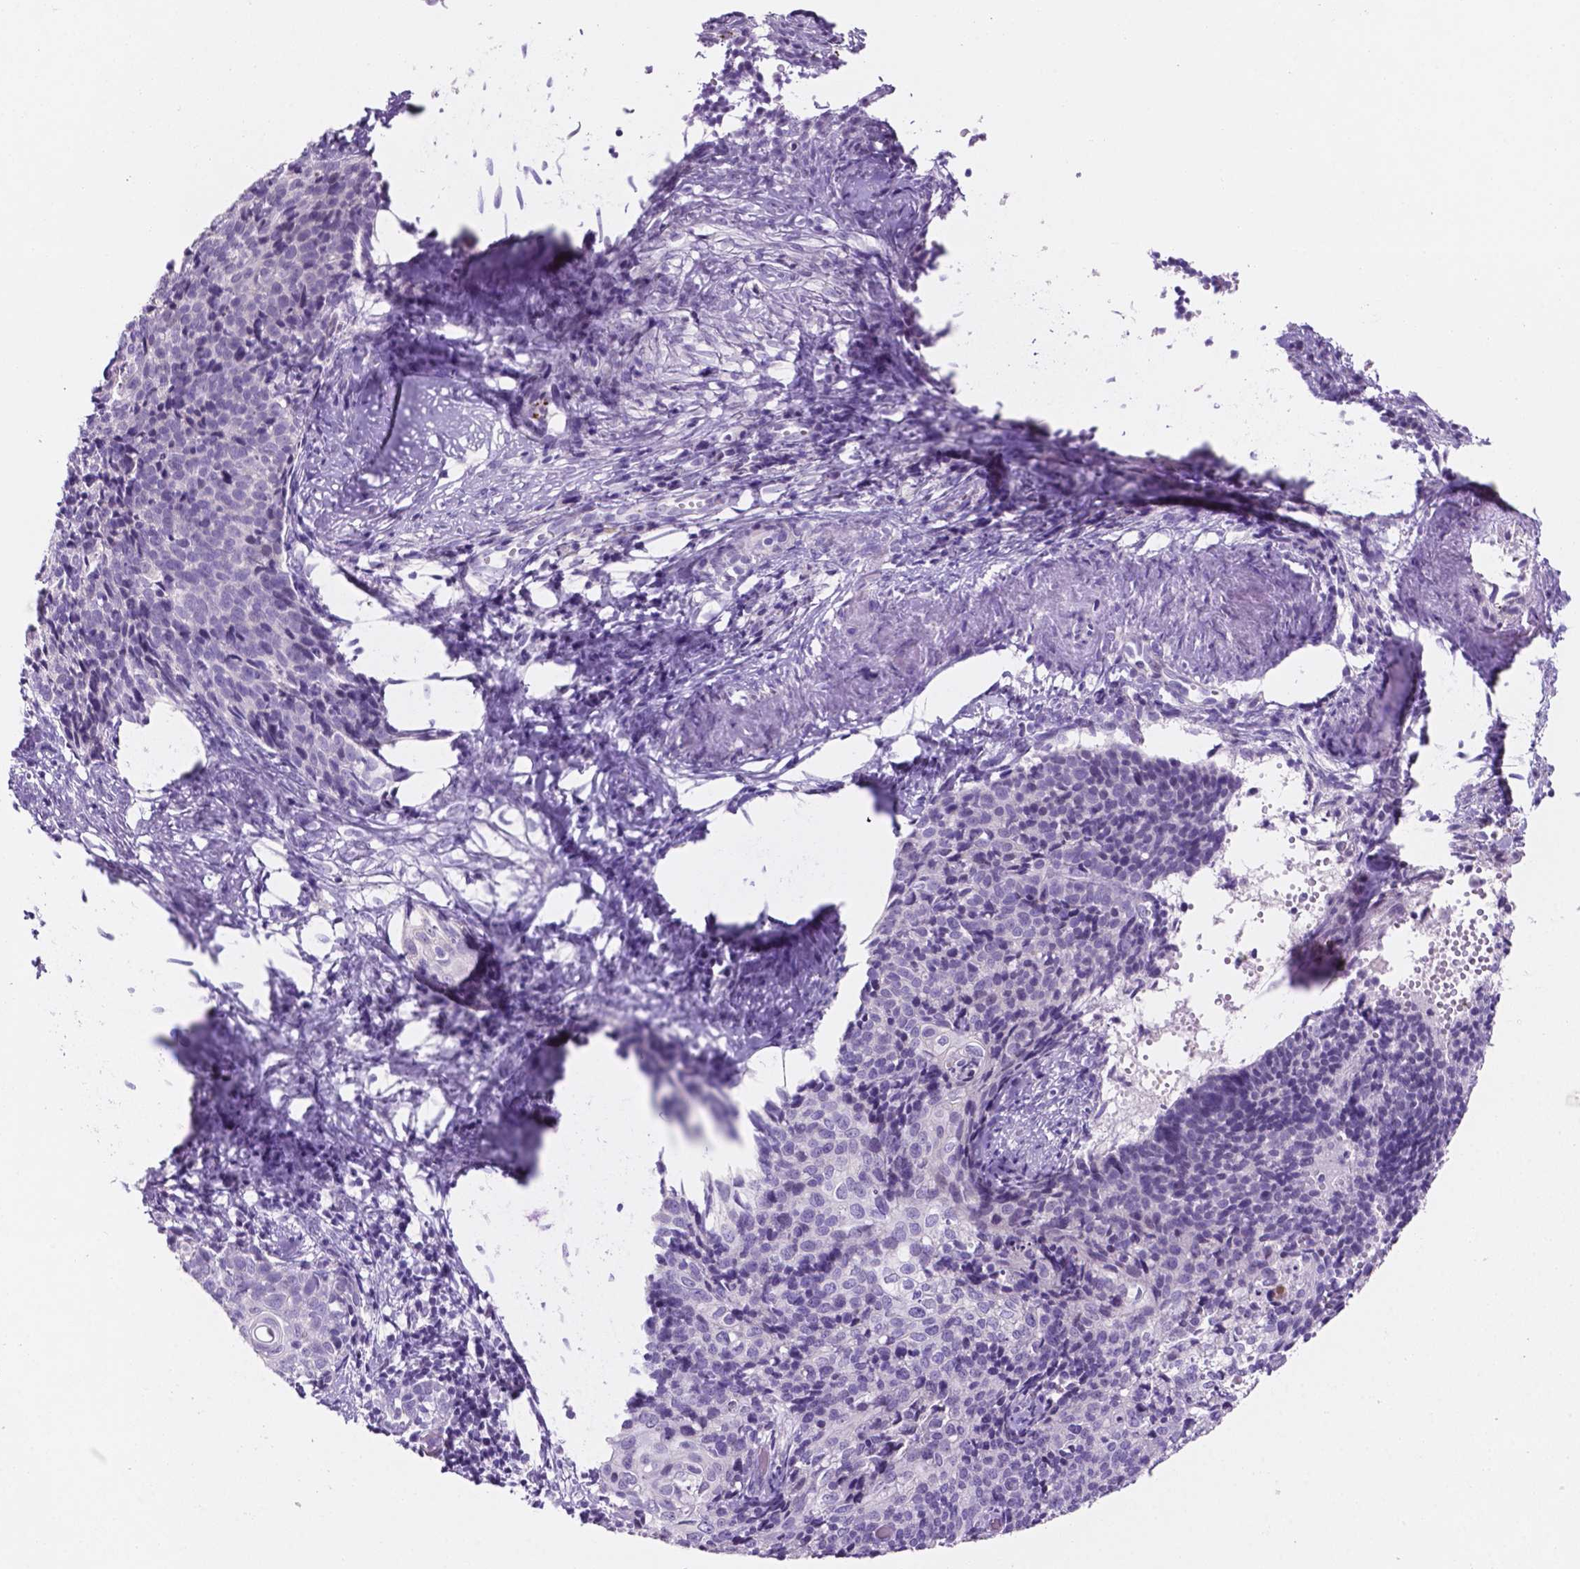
{"staining": {"intensity": "negative", "quantity": "none", "location": "none"}, "tissue": "cervical cancer", "cell_type": "Tumor cells", "image_type": "cancer", "snomed": [{"axis": "morphology", "description": "Squamous cell carcinoma, NOS"}, {"axis": "topography", "description": "Cervix"}], "caption": "IHC histopathology image of squamous cell carcinoma (cervical) stained for a protein (brown), which exhibits no staining in tumor cells.", "gene": "EBLN2", "patient": {"sex": "female", "age": 39}}